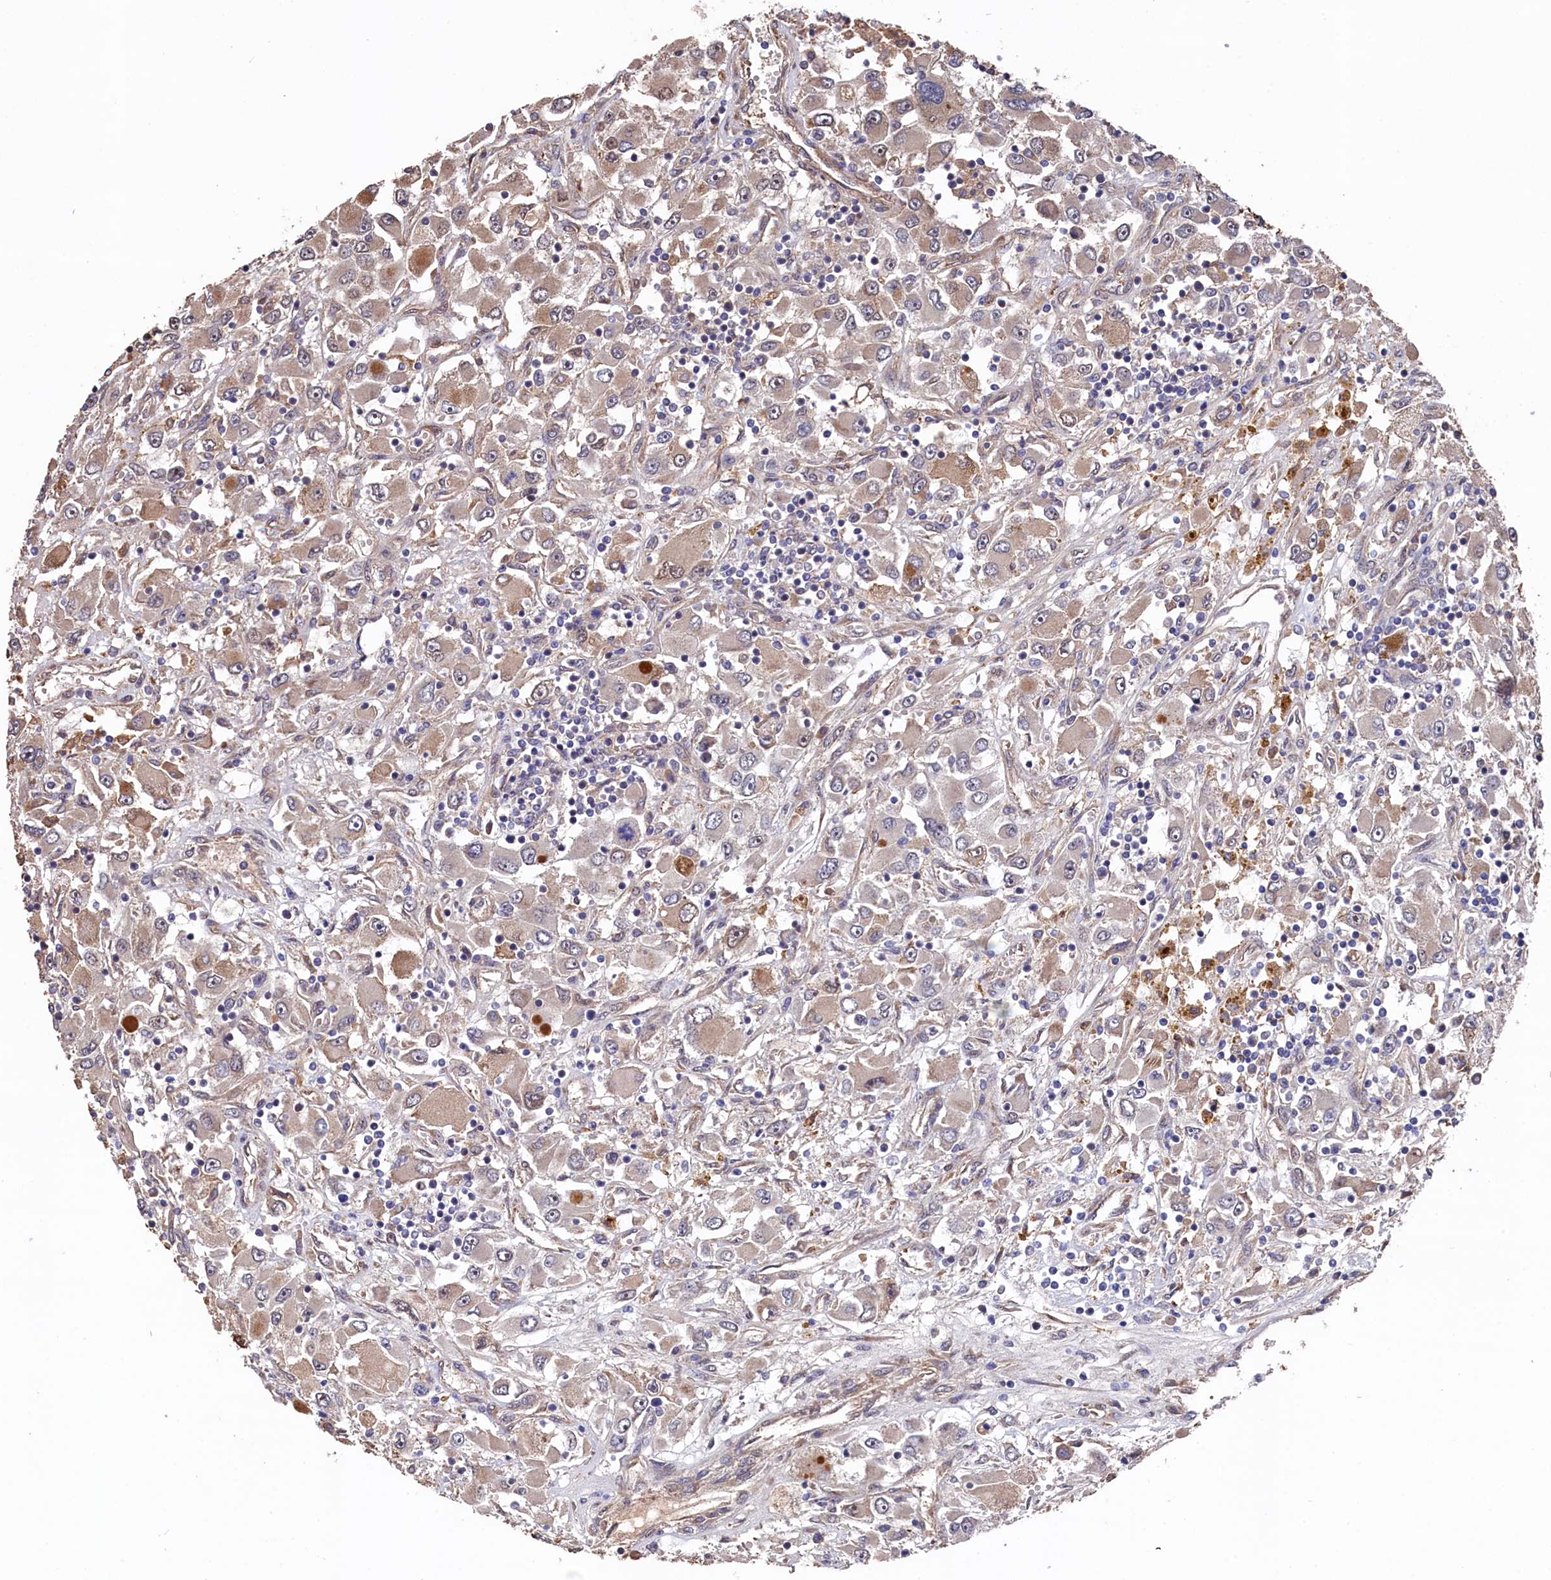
{"staining": {"intensity": "moderate", "quantity": "<25%", "location": "cytoplasmic/membranous"}, "tissue": "renal cancer", "cell_type": "Tumor cells", "image_type": "cancer", "snomed": [{"axis": "morphology", "description": "Adenocarcinoma, NOS"}, {"axis": "topography", "description": "Kidney"}], "caption": "Protein analysis of renal cancer (adenocarcinoma) tissue exhibits moderate cytoplasmic/membranous expression in approximately <25% of tumor cells.", "gene": "SLC12A4", "patient": {"sex": "female", "age": 52}}